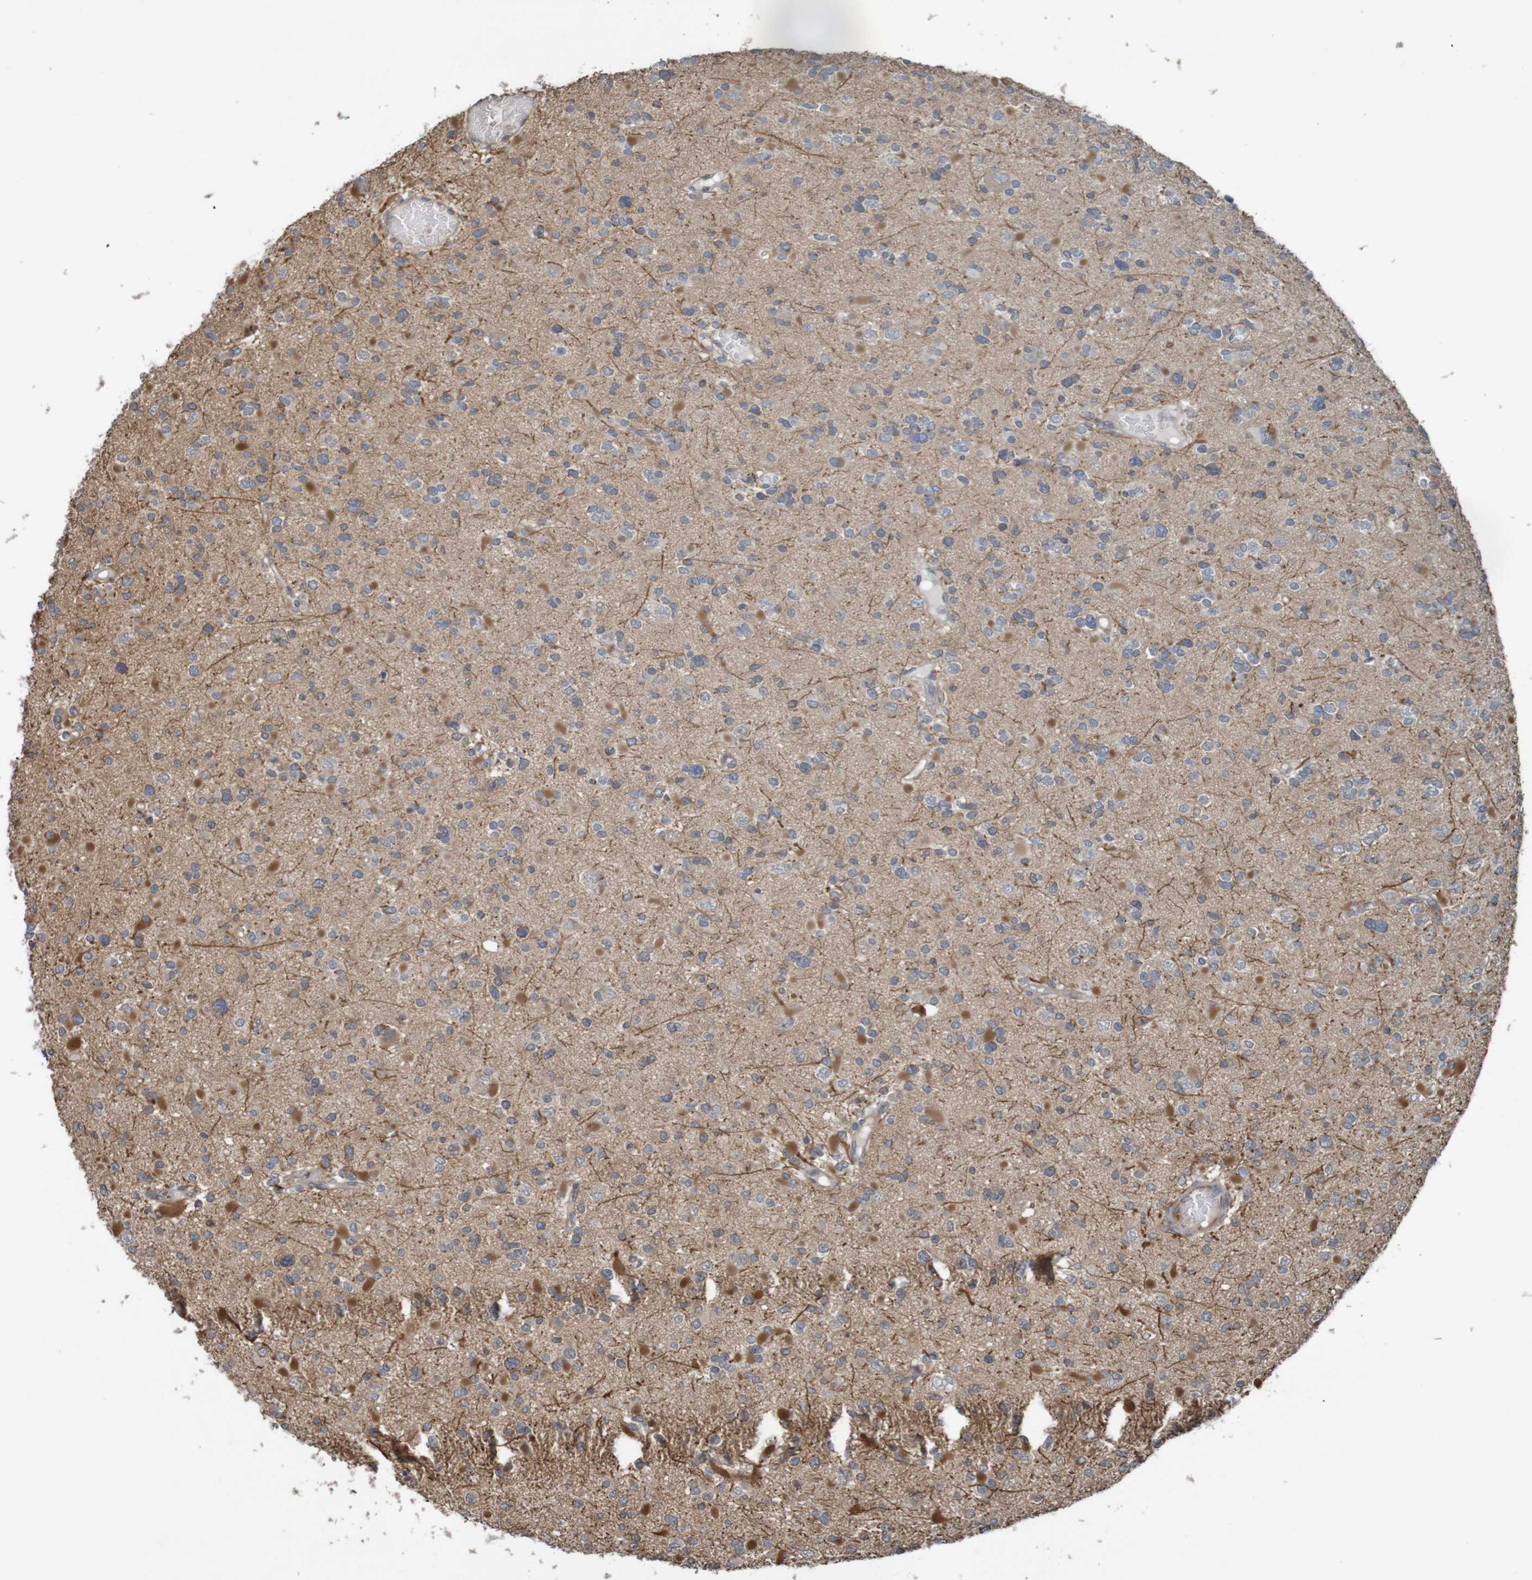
{"staining": {"intensity": "negative", "quantity": "none", "location": "none"}, "tissue": "glioma", "cell_type": "Tumor cells", "image_type": "cancer", "snomed": [{"axis": "morphology", "description": "Glioma, malignant, Low grade"}, {"axis": "topography", "description": "Brain"}], "caption": "Immunohistochemistry (IHC) of glioma exhibits no staining in tumor cells.", "gene": "ARHGEF11", "patient": {"sex": "female", "age": 22}}